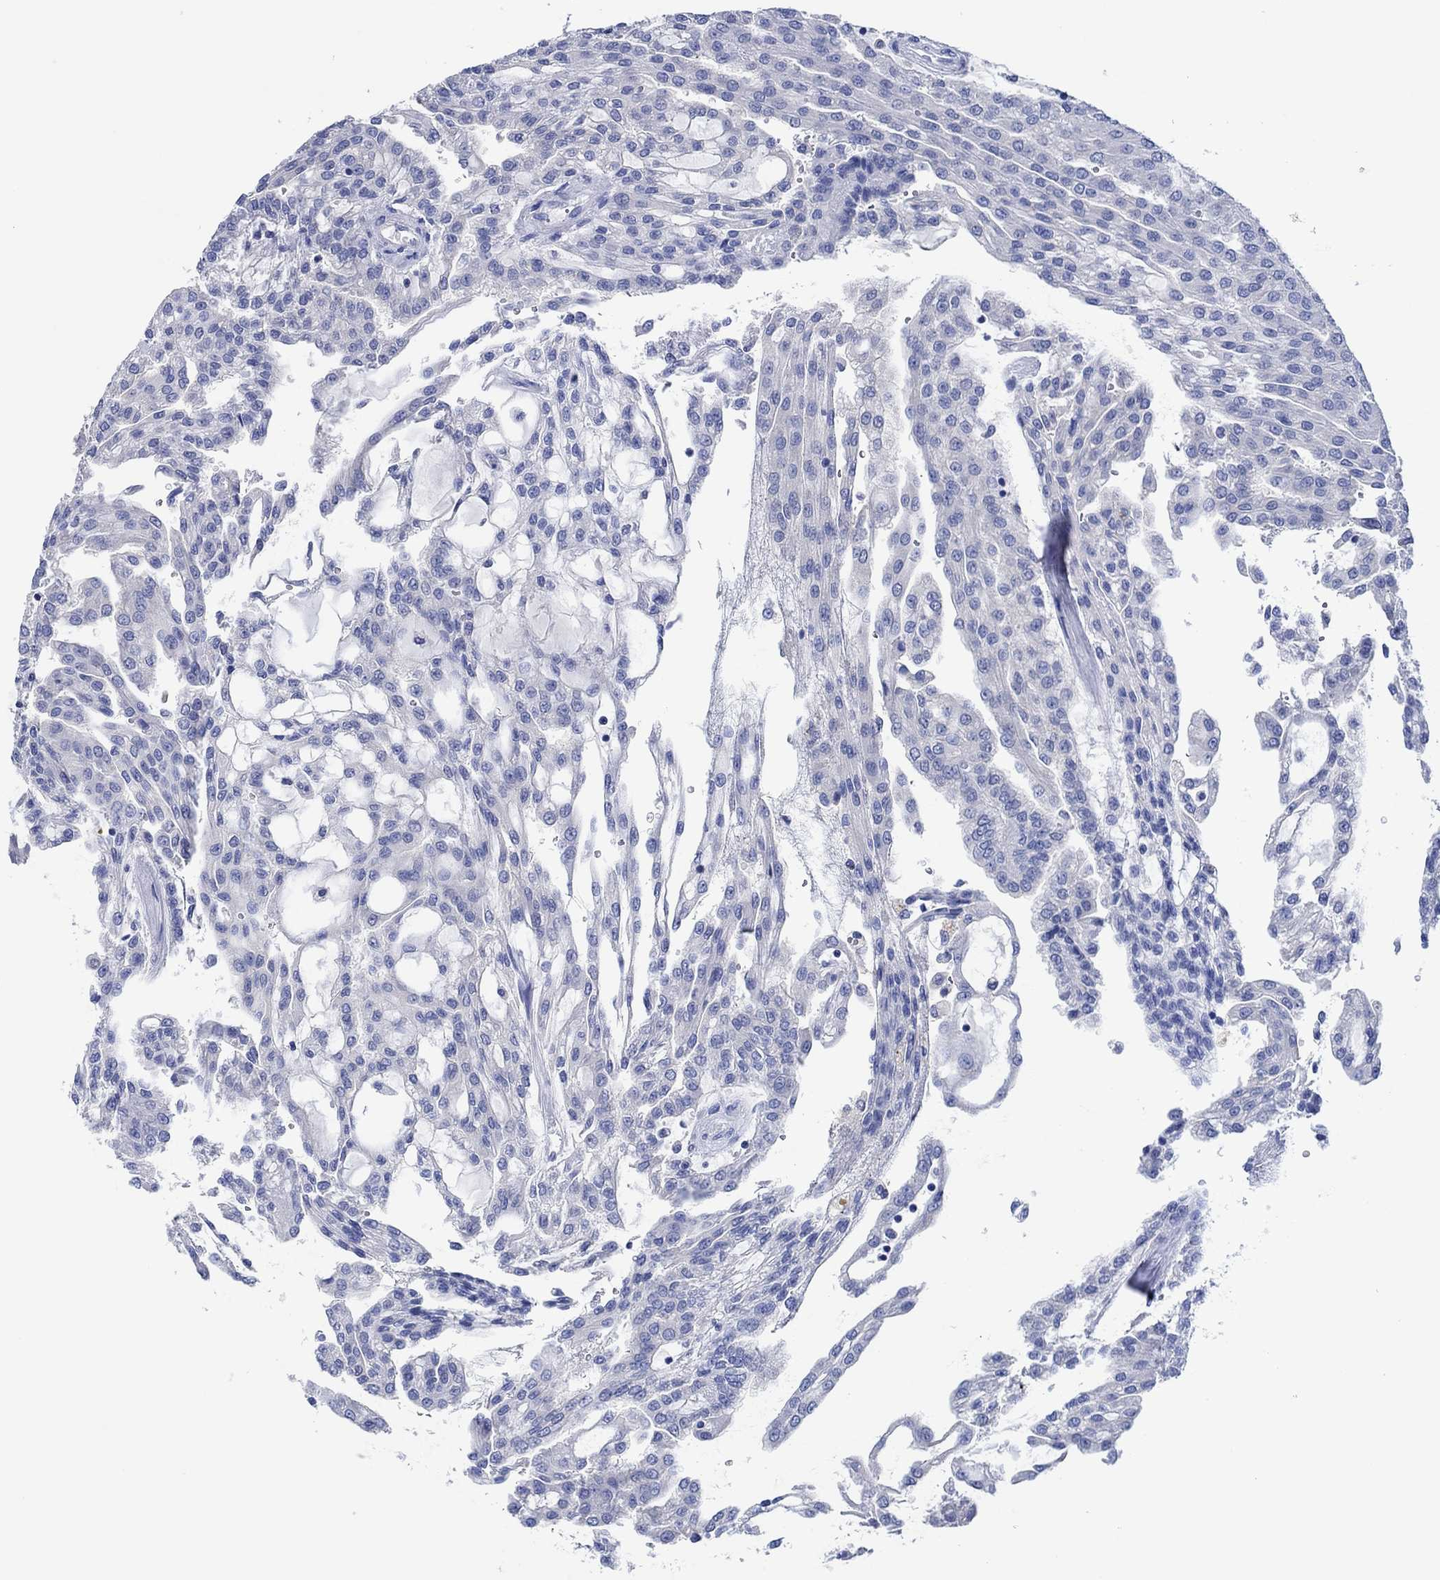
{"staining": {"intensity": "negative", "quantity": "none", "location": "none"}, "tissue": "renal cancer", "cell_type": "Tumor cells", "image_type": "cancer", "snomed": [{"axis": "morphology", "description": "Adenocarcinoma, NOS"}, {"axis": "topography", "description": "Kidney"}], "caption": "Immunohistochemistry (IHC) image of adenocarcinoma (renal) stained for a protein (brown), which shows no staining in tumor cells.", "gene": "CPNE6", "patient": {"sex": "male", "age": 63}}